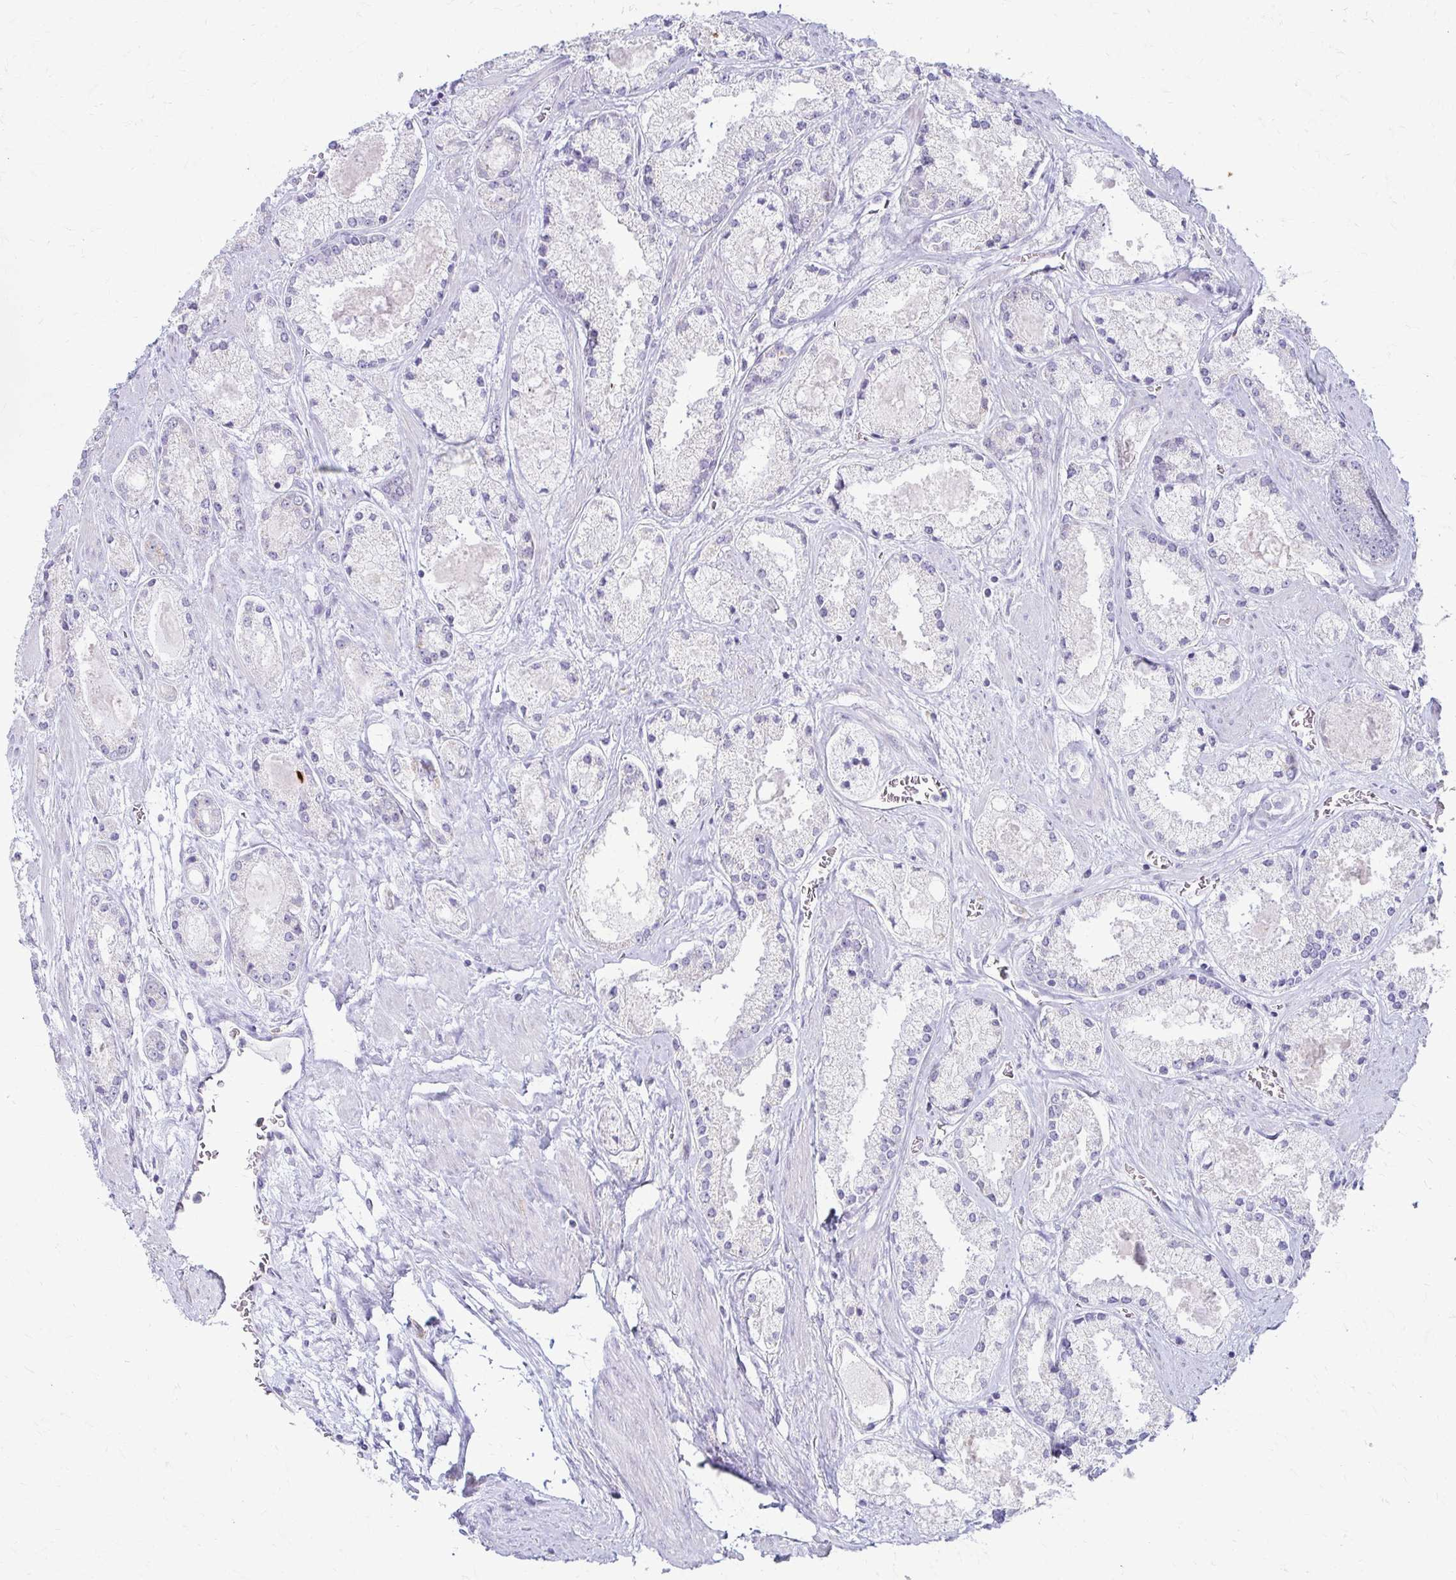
{"staining": {"intensity": "negative", "quantity": "none", "location": "none"}, "tissue": "prostate cancer", "cell_type": "Tumor cells", "image_type": "cancer", "snomed": [{"axis": "morphology", "description": "Adenocarcinoma, High grade"}, {"axis": "topography", "description": "Prostate"}], "caption": "An IHC histopathology image of prostate cancer is shown. There is no staining in tumor cells of prostate cancer.", "gene": "FCGR2B", "patient": {"sex": "male", "age": 67}}